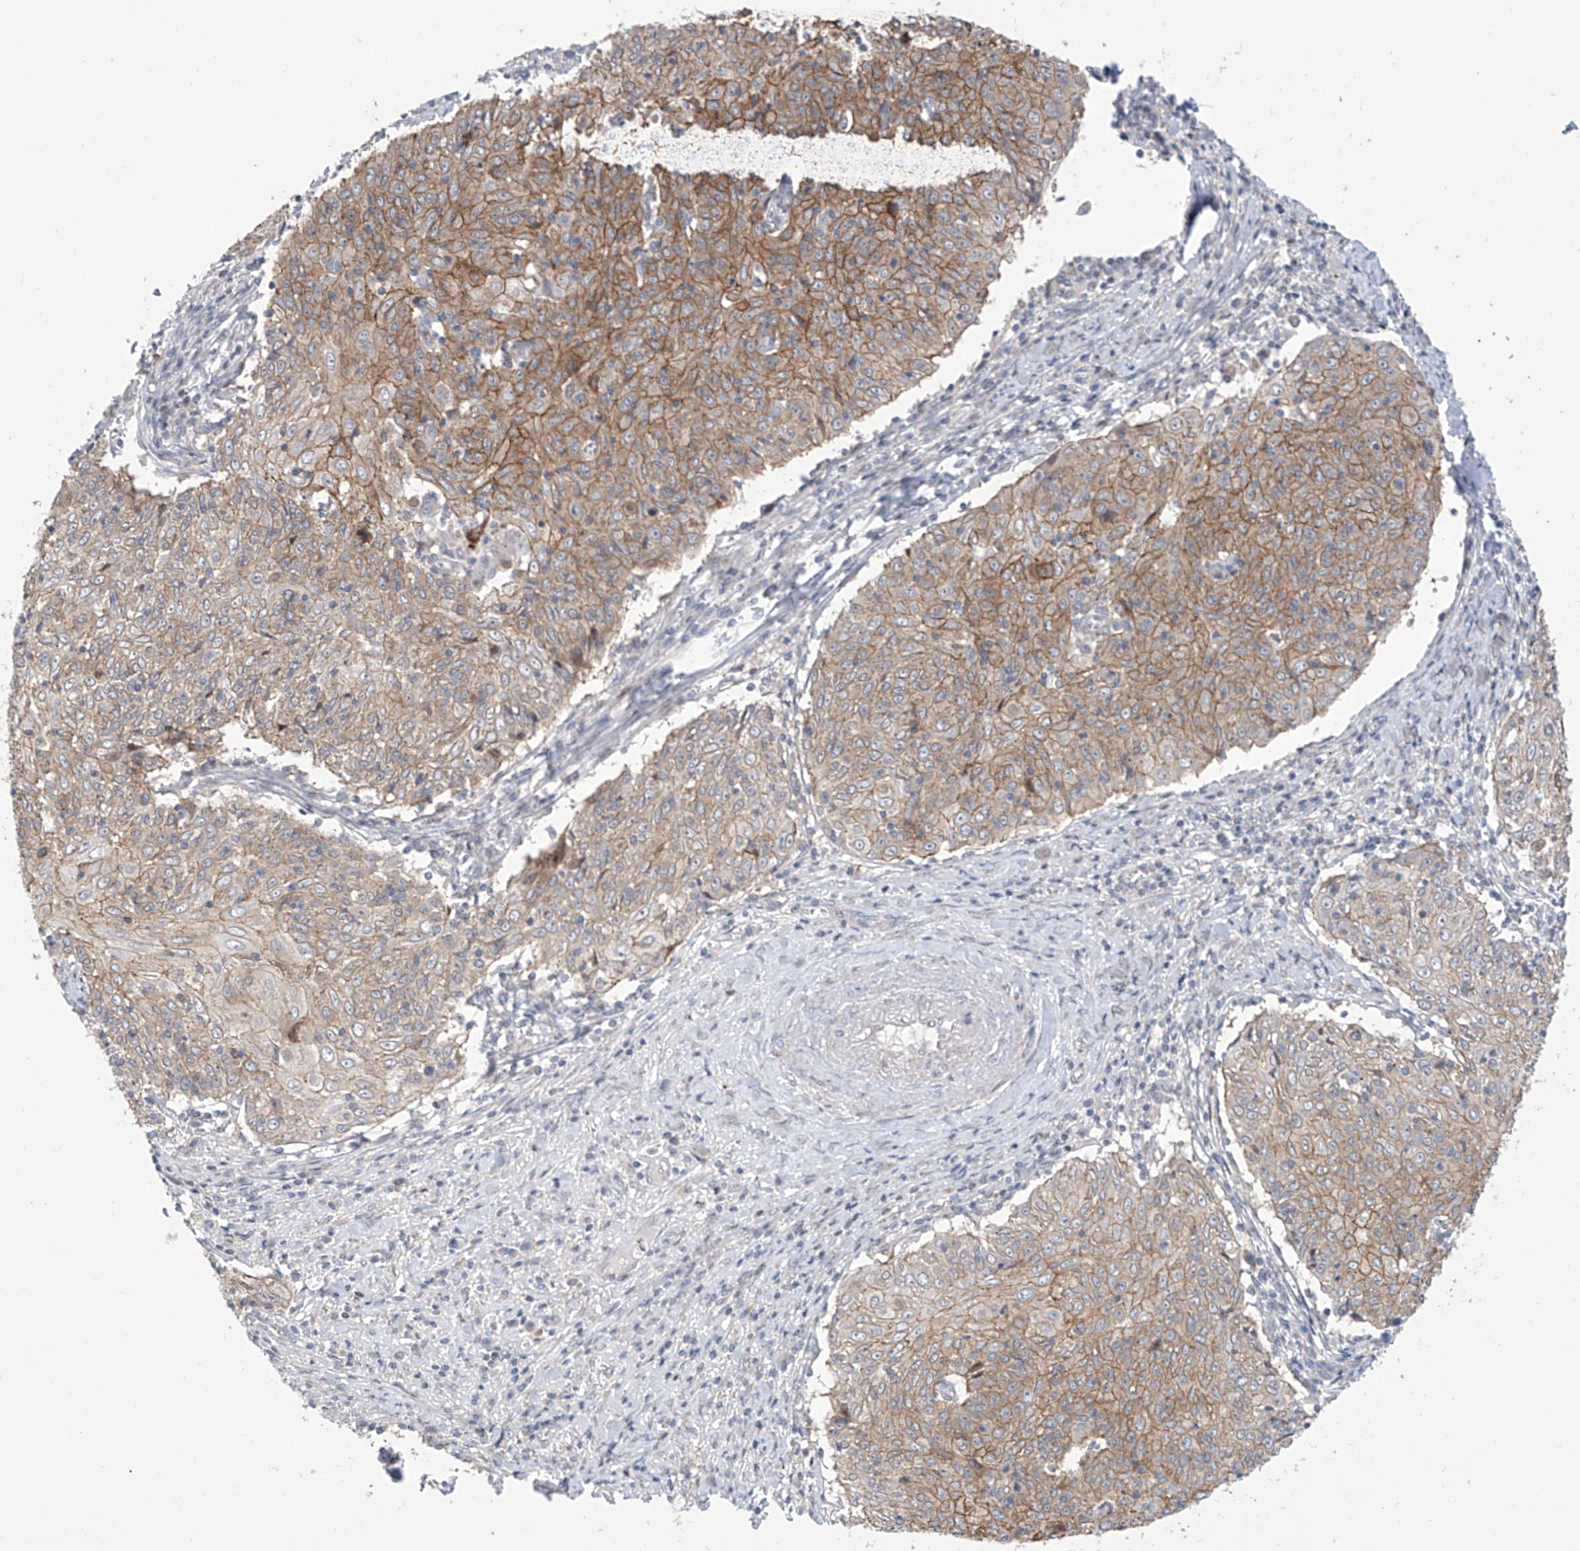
{"staining": {"intensity": "moderate", "quantity": "25%-75%", "location": "cytoplasmic/membranous"}, "tissue": "cervical cancer", "cell_type": "Tumor cells", "image_type": "cancer", "snomed": [{"axis": "morphology", "description": "Squamous cell carcinoma, NOS"}, {"axis": "topography", "description": "Cervix"}], "caption": "Immunohistochemical staining of squamous cell carcinoma (cervical) exhibits medium levels of moderate cytoplasmic/membranous positivity in approximately 25%-75% of tumor cells. The protein is stained brown, and the nuclei are stained in blue (DAB (3,3'-diaminobenzidine) IHC with brightfield microscopy, high magnification).", "gene": "LRRC1", "patient": {"sex": "female", "age": 48}}